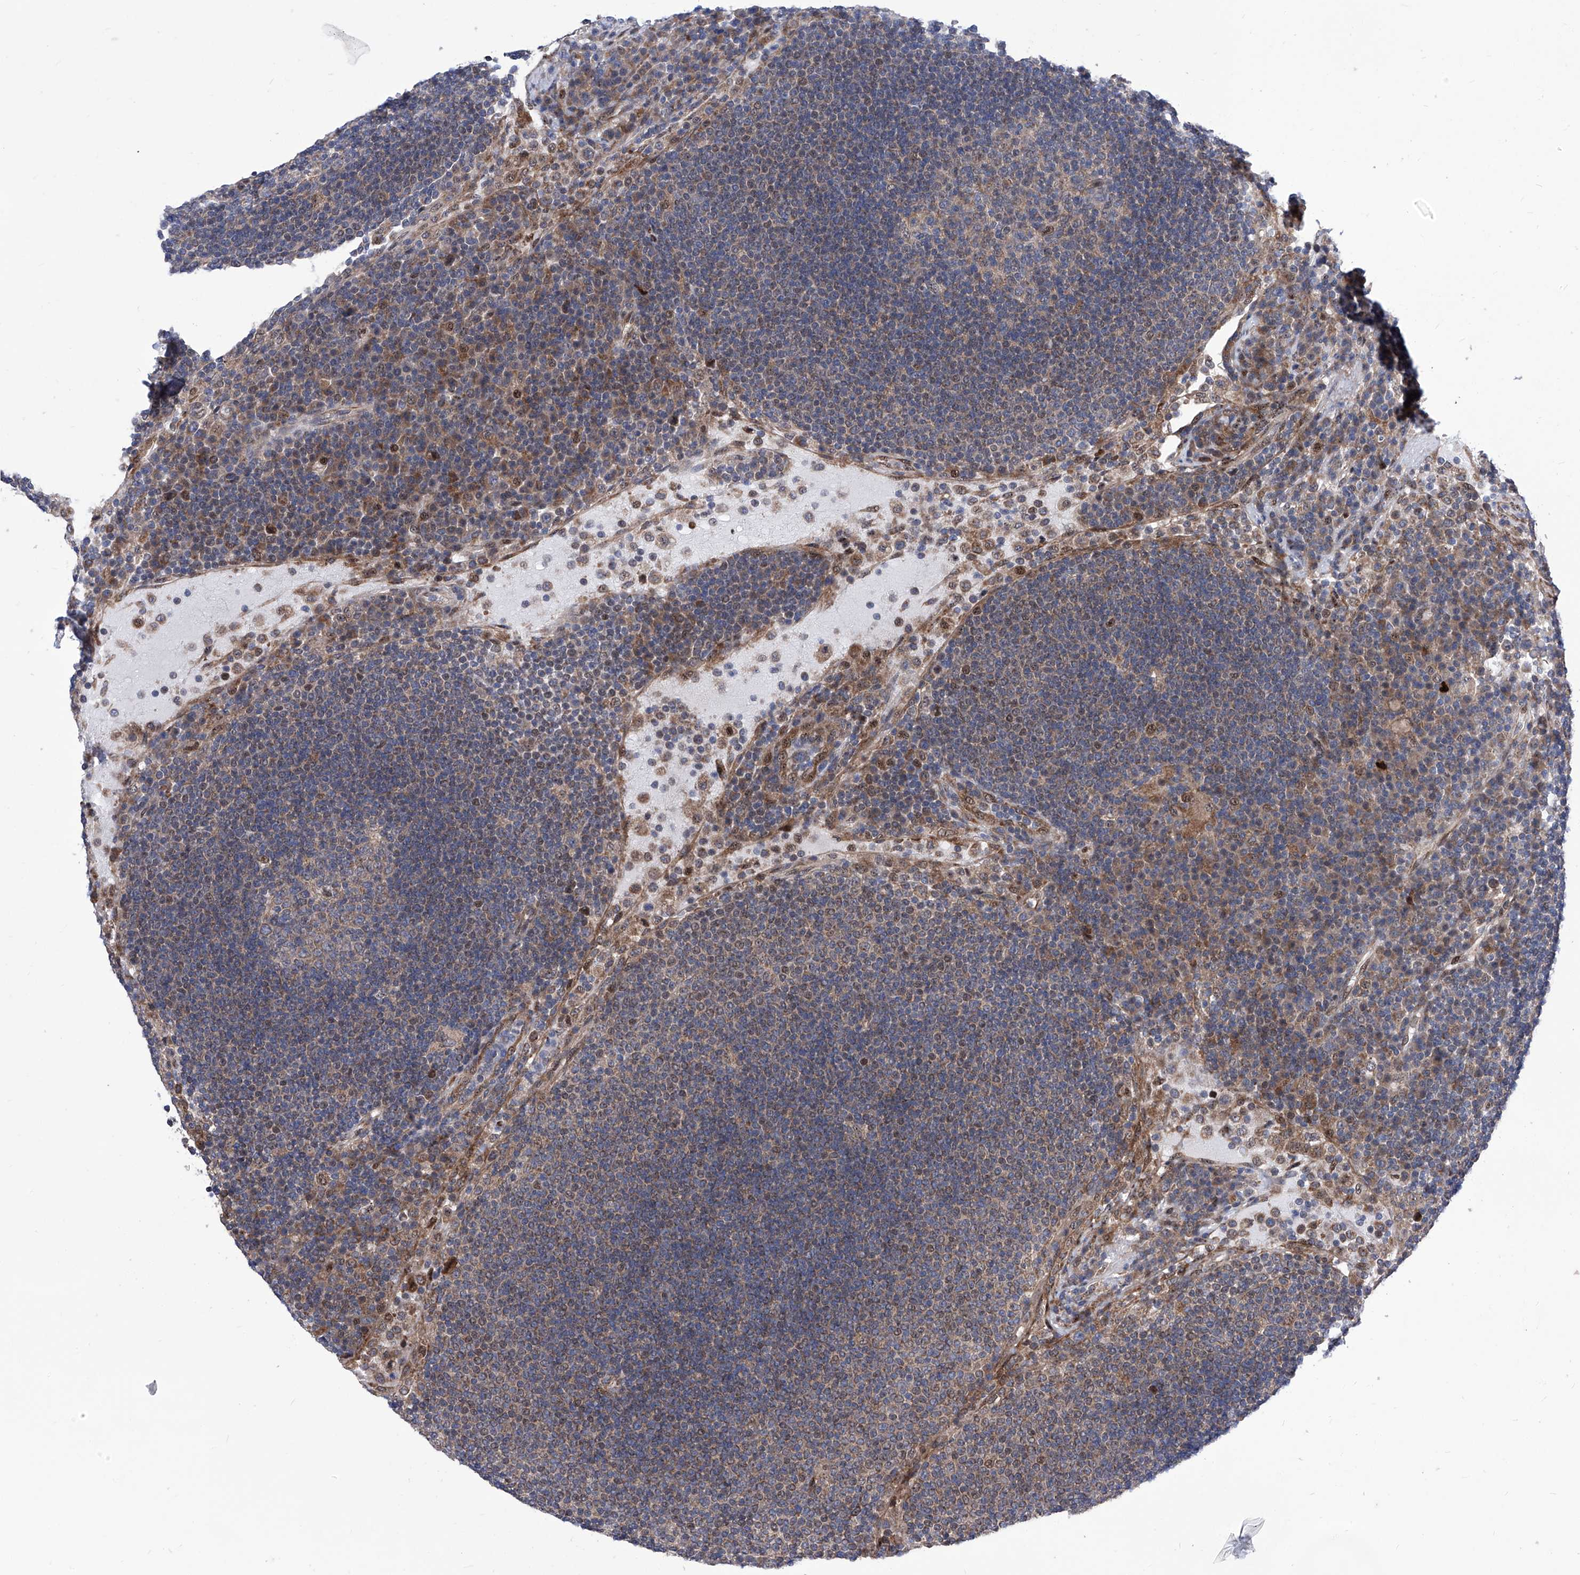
{"staining": {"intensity": "weak", "quantity": "25%-75%", "location": "cytoplasmic/membranous"}, "tissue": "lymph node", "cell_type": "Germinal center cells", "image_type": "normal", "snomed": [{"axis": "morphology", "description": "Normal tissue, NOS"}, {"axis": "topography", "description": "Lymph node"}], "caption": "Brown immunohistochemical staining in normal lymph node demonstrates weak cytoplasmic/membranous staining in about 25%-75% of germinal center cells. (DAB IHC, brown staining for protein, blue staining for nuclei).", "gene": "KTI12", "patient": {"sex": "female", "age": 53}}